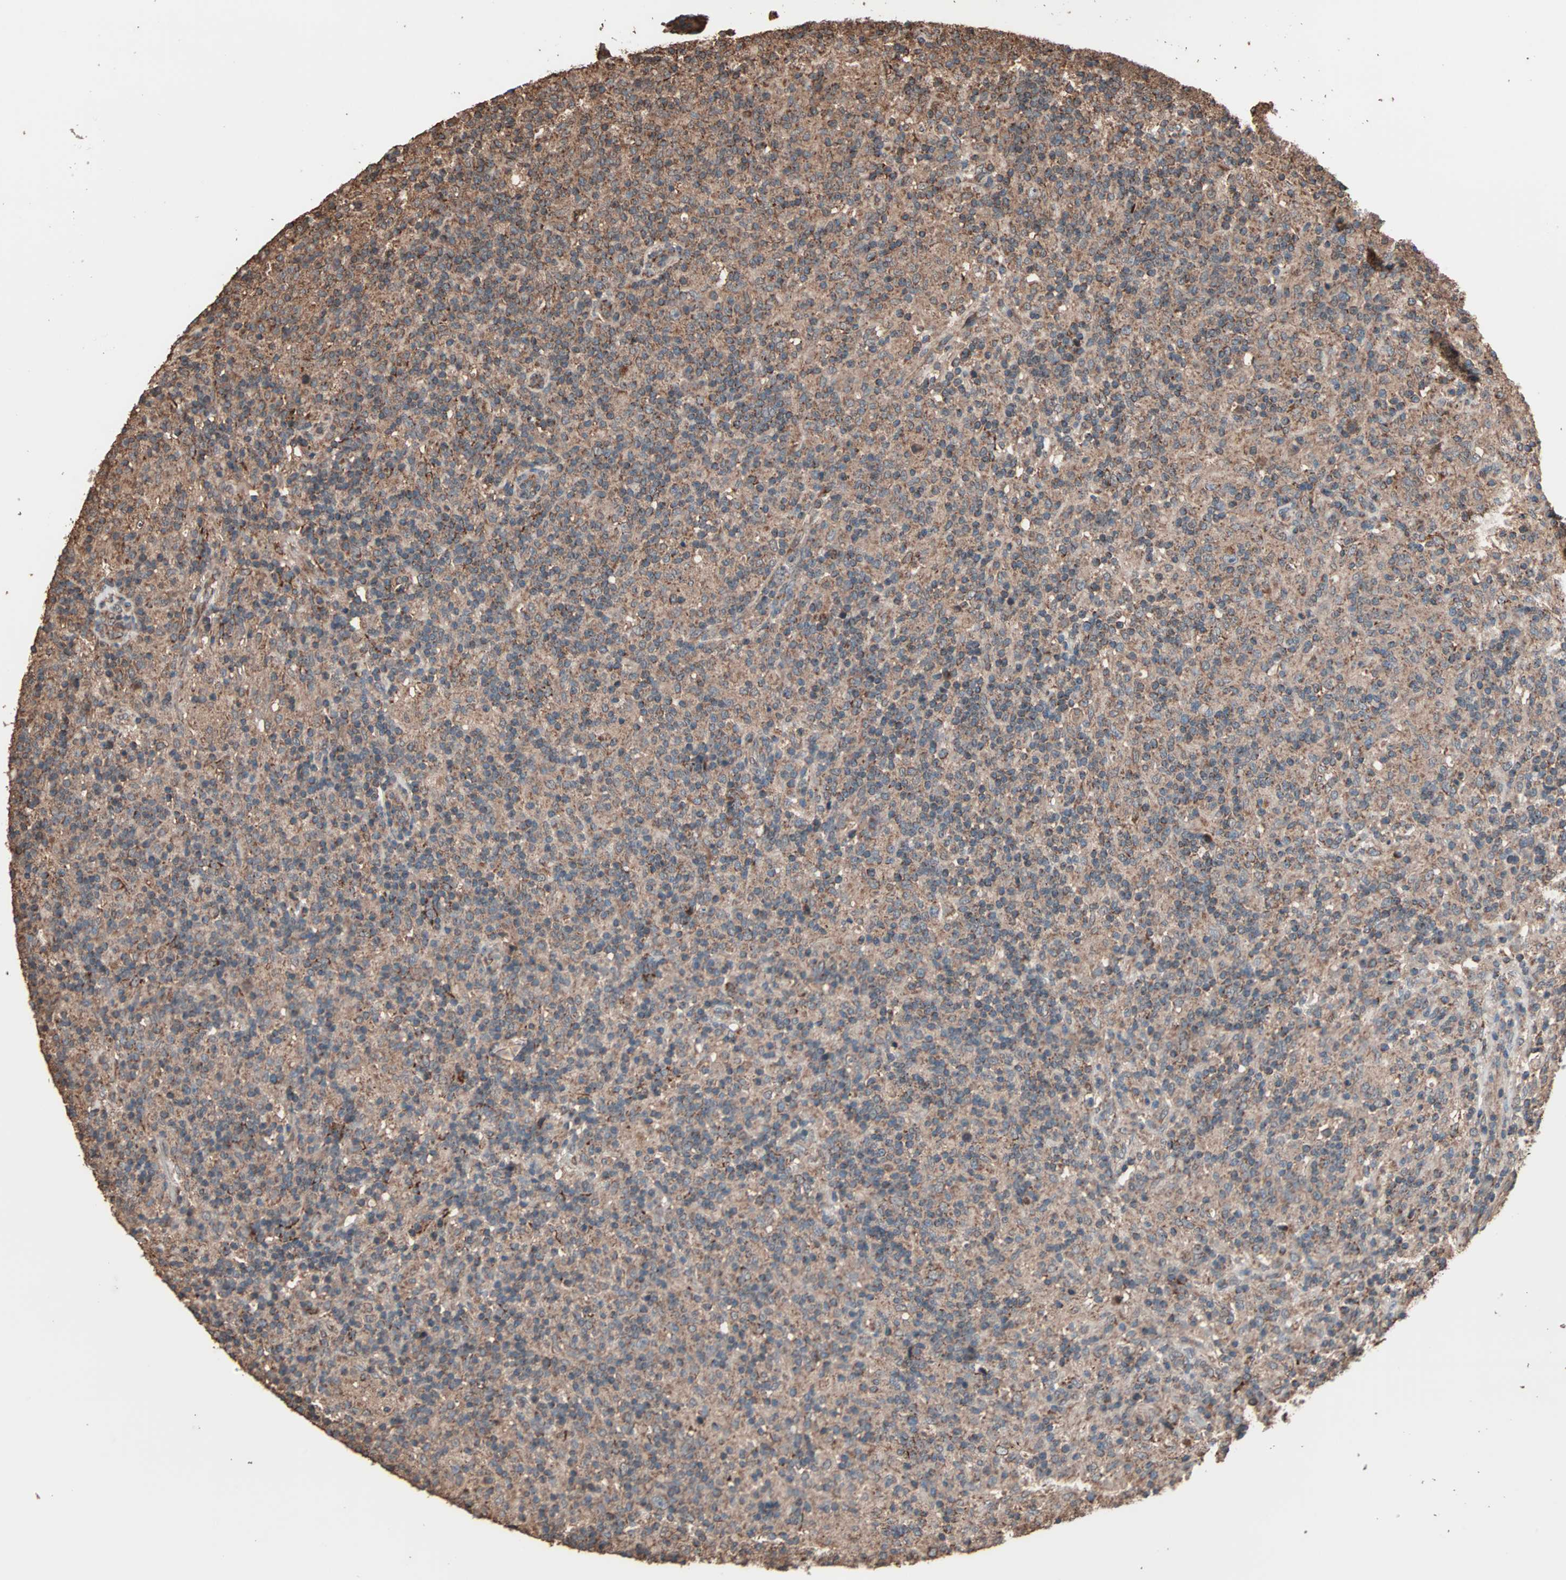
{"staining": {"intensity": "moderate", "quantity": ">75%", "location": "cytoplasmic/membranous"}, "tissue": "lymphoma", "cell_type": "Tumor cells", "image_type": "cancer", "snomed": [{"axis": "morphology", "description": "Hodgkin's disease, NOS"}, {"axis": "topography", "description": "Lymph node"}], "caption": "Immunohistochemical staining of Hodgkin's disease exhibits moderate cytoplasmic/membranous protein expression in approximately >75% of tumor cells.", "gene": "MRPL2", "patient": {"sex": "male", "age": 70}}